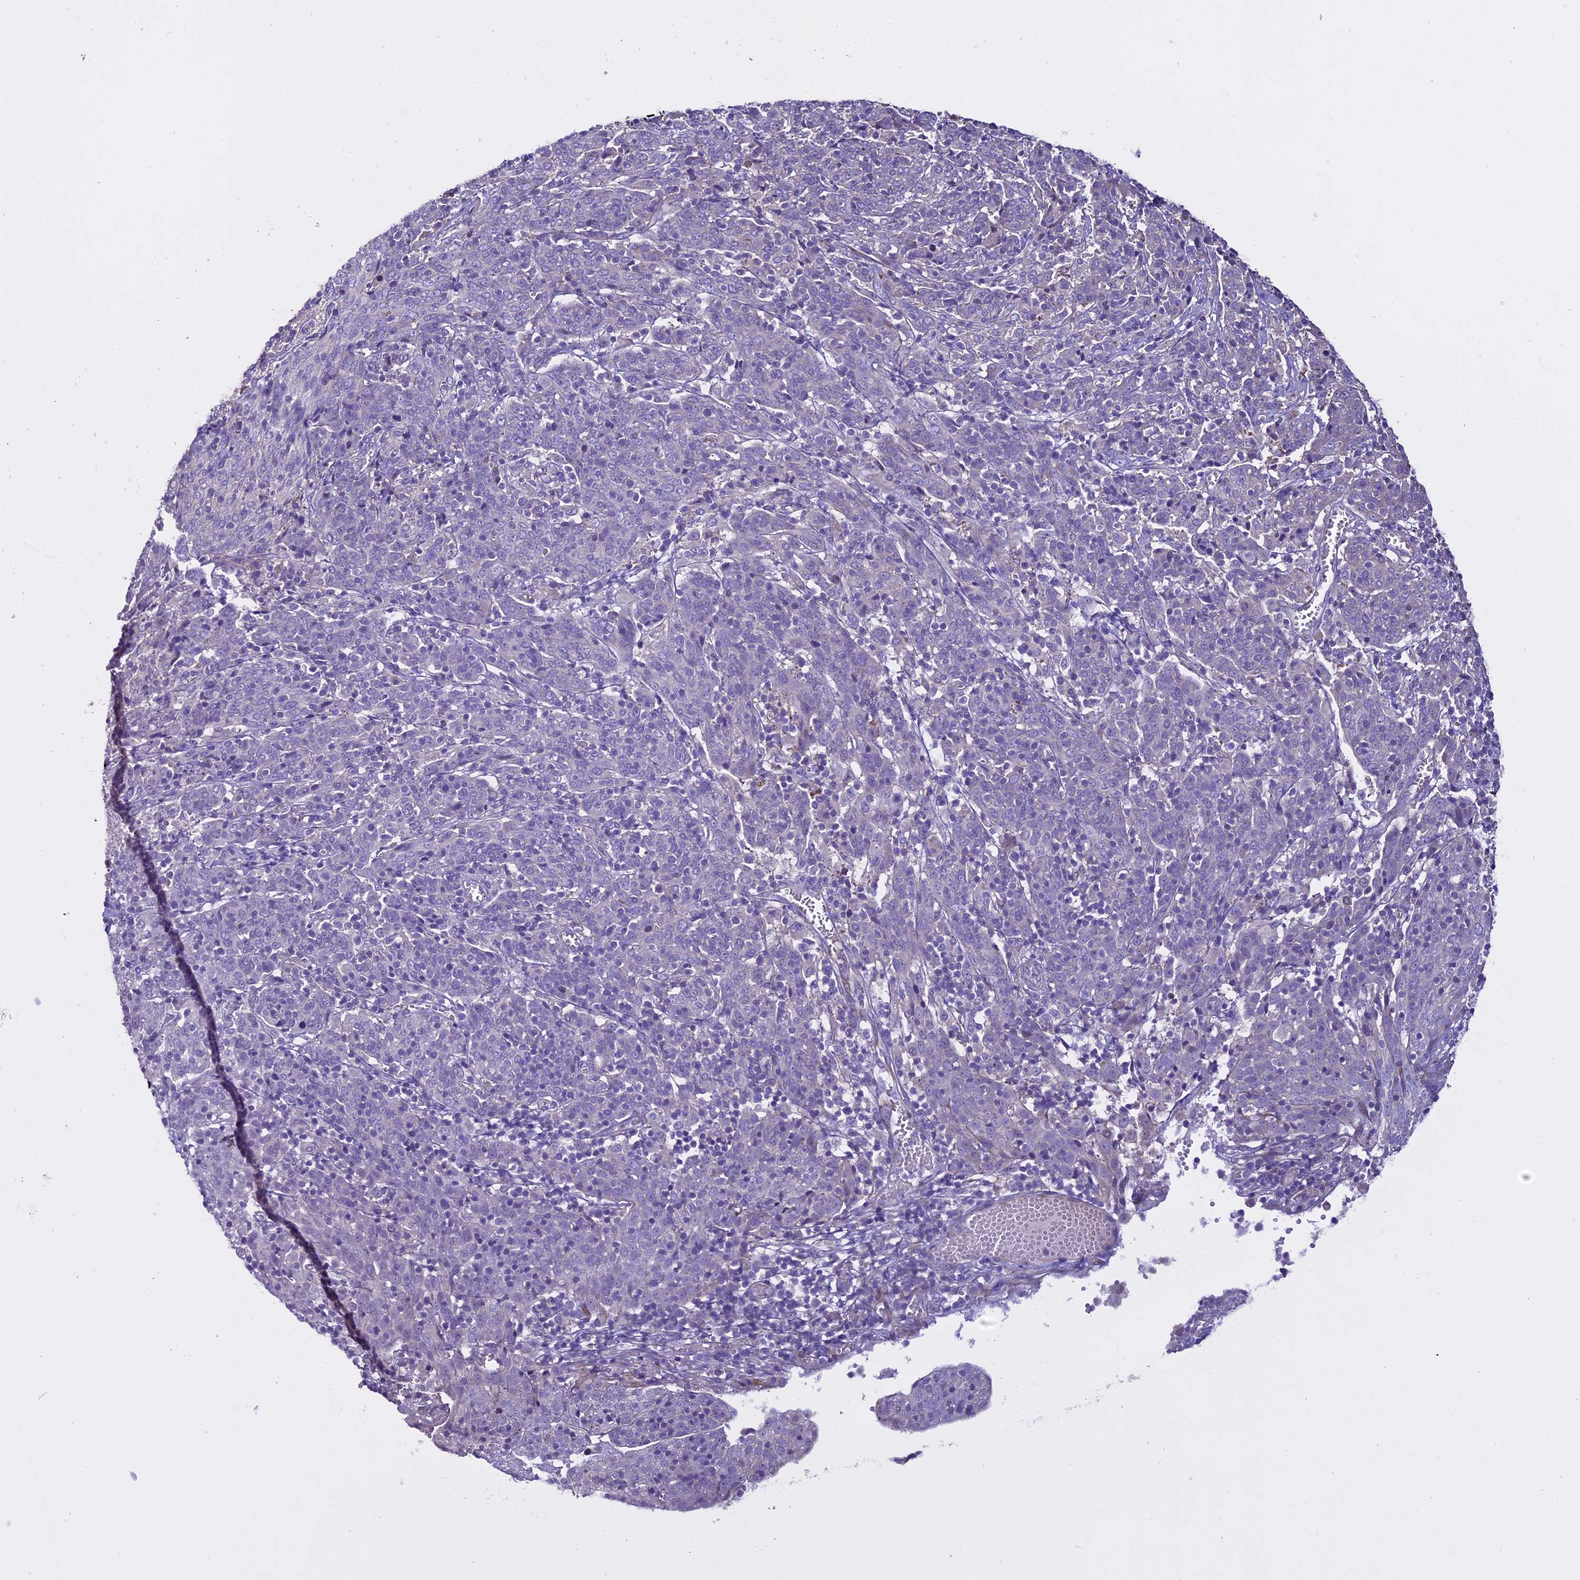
{"staining": {"intensity": "negative", "quantity": "none", "location": "none"}, "tissue": "cervical cancer", "cell_type": "Tumor cells", "image_type": "cancer", "snomed": [{"axis": "morphology", "description": "Squamous cell carcinoma, NOS"}, {"axis": "topography", "description": "Cervix"}], "caption": "Immunohistochemistry photomicrograph of squamous cell carcinoma (cervical) stained for a protein (brown), which displays no expression in tumor cells.", "gene": "SPIRE1", "patient": {"sex": "female", "age": 67}}